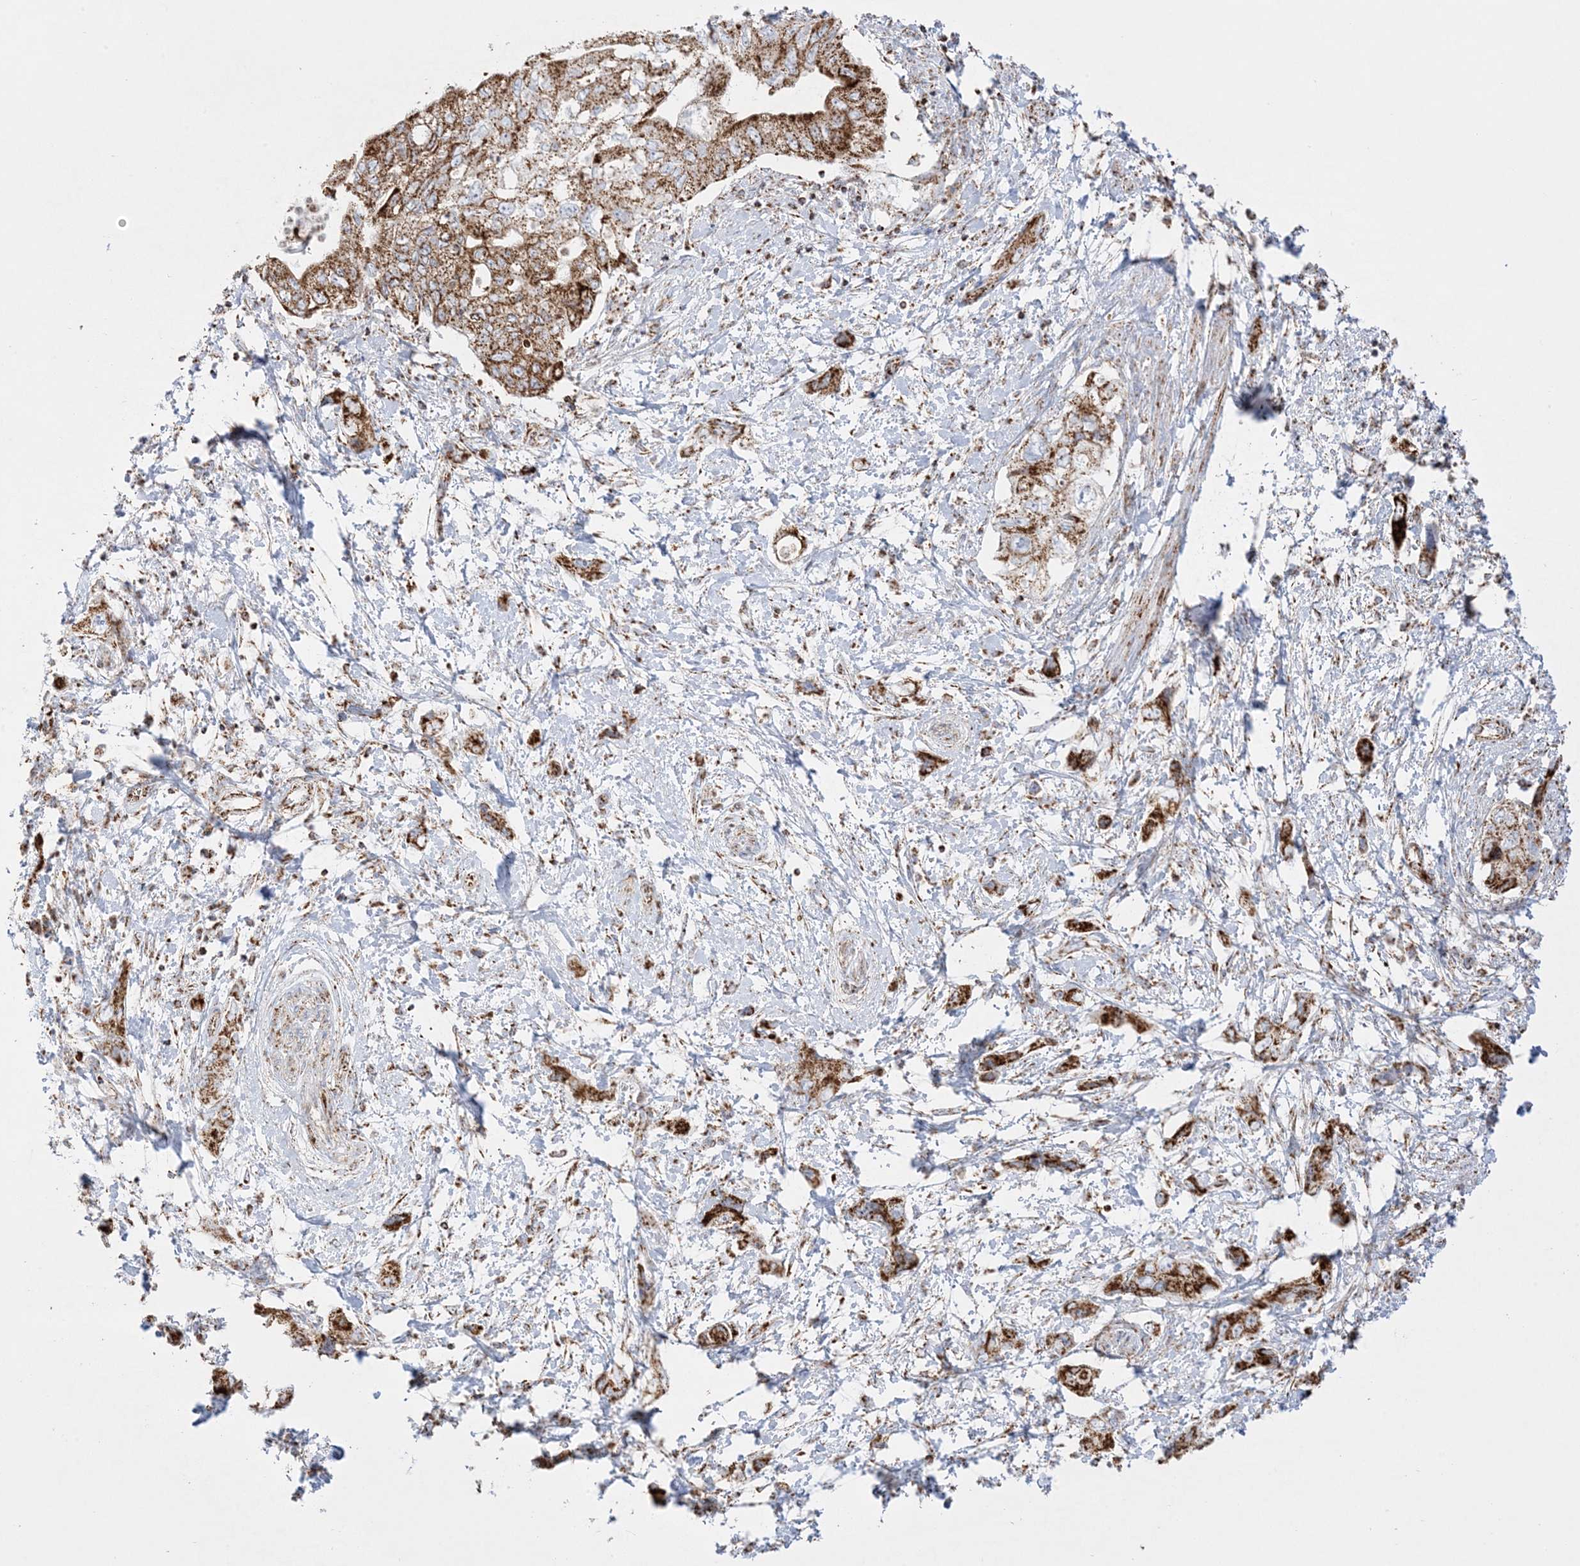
{"staining": {"intensity": "moderate", "quantity": ">75%", "location": "cytoplasmic/membranous"}, "tissue": "pancreatic cancer", "cell_type": "Tumor cells", "image_type": "cancer", "snomed": [{"axis": "morphology", "description": "Adenocarcinoma, NOS"}, {"axis": "topography", "description": "Pancreas"}], "caption": "Adenocarcinoma (pancreatic) stained with a protein marker shows moderate staining in tumor cells.", "gene": "MRPS36", "patient": {"sex": "female", "age": 73}}